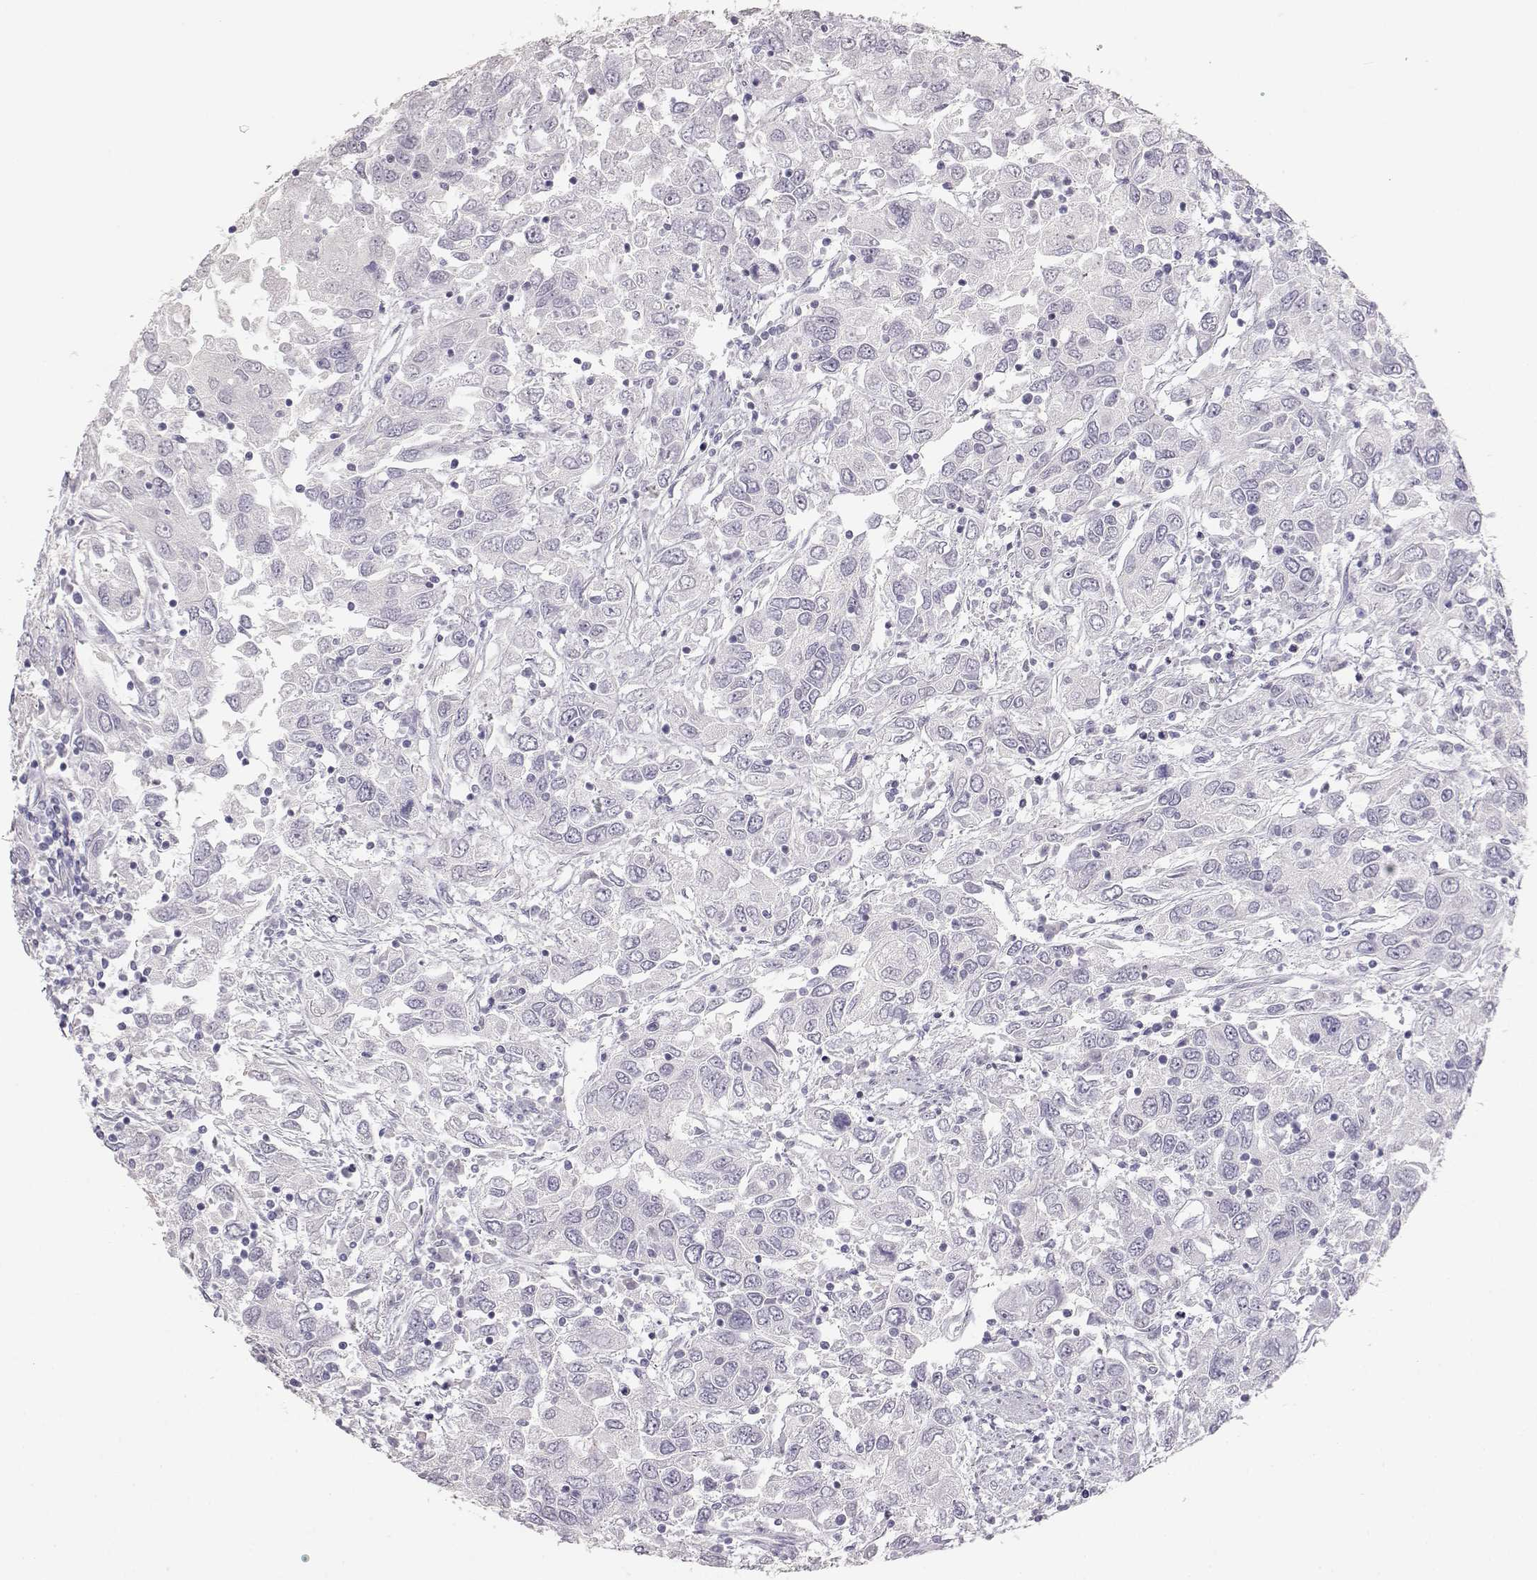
{"staining": {"intensity": "negative", "quantity": "none", "location": "none"}, "tissue": "urothelial cancer", "cell_type": "Tumor cells", "image_type": "cancer", "snomed": [{"axis": "morphology", "description": "Urothelial carcinoma, High grade"}, {"axis": "topography", "description": "Urinary bladder"}], "caption": "This is a photomicrograph of immunohistochemistry (IHC) staining of urothelial carcinoma (high-grade), which shows no positivity in tumor cells.", "gene": "TKTL1", "patient": {"sex": "male", "age": 76}}